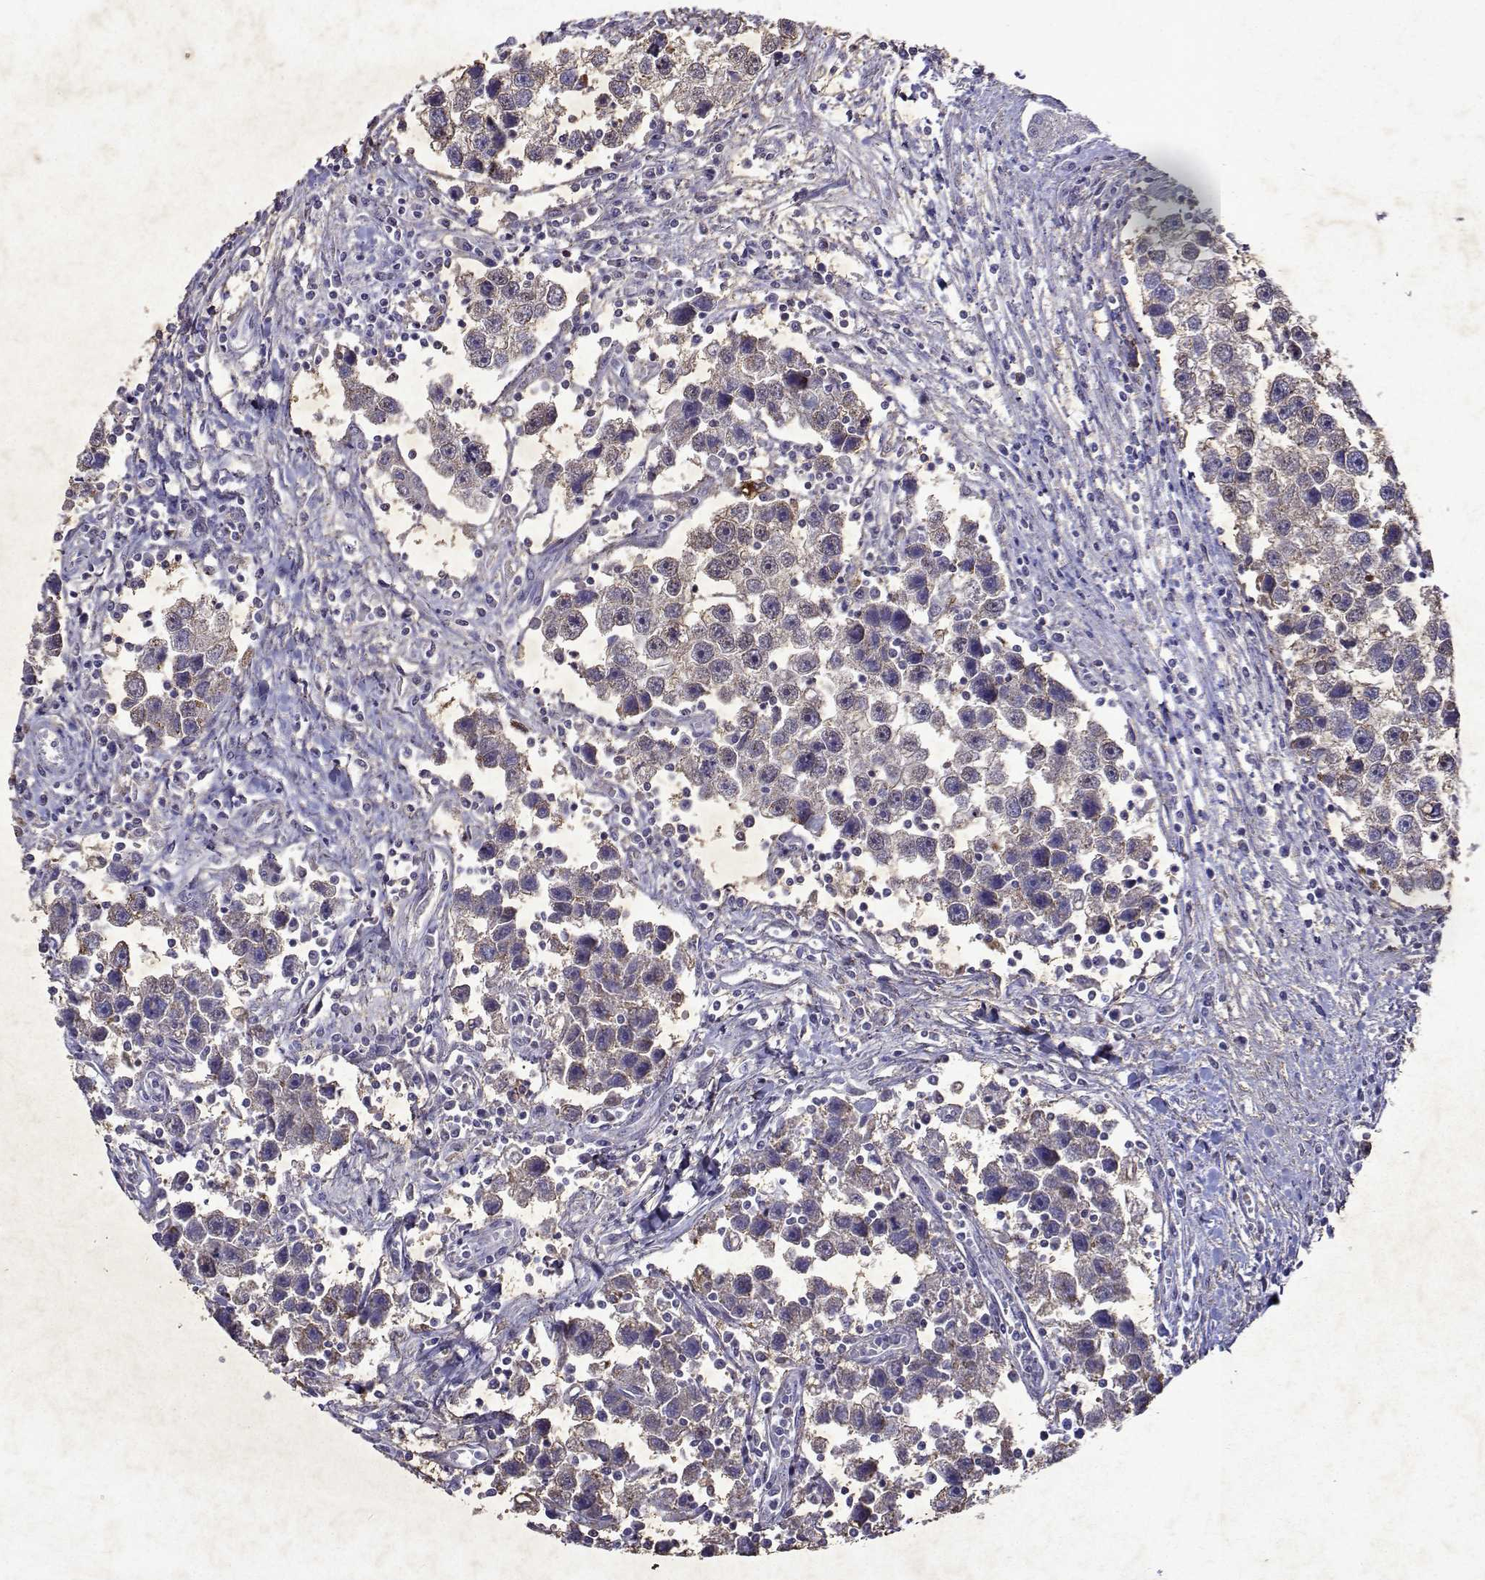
{"staining": {"intensity": "negative", "quantity": "none", "location": "none"}, "tissue": "testis cancer", "cell_type": "Tumor cells", "image_type": "cancer", "snomed": [{"axis": "morphology", "description": "Seminoma, NOS"}, {"axis": "topography", "description": "Testis"}], "caption": "Tumor cells show no significant protein expression in testis cancer.", "gene": "DUSP28", "patient": {"sex": "male", "age": 30}}